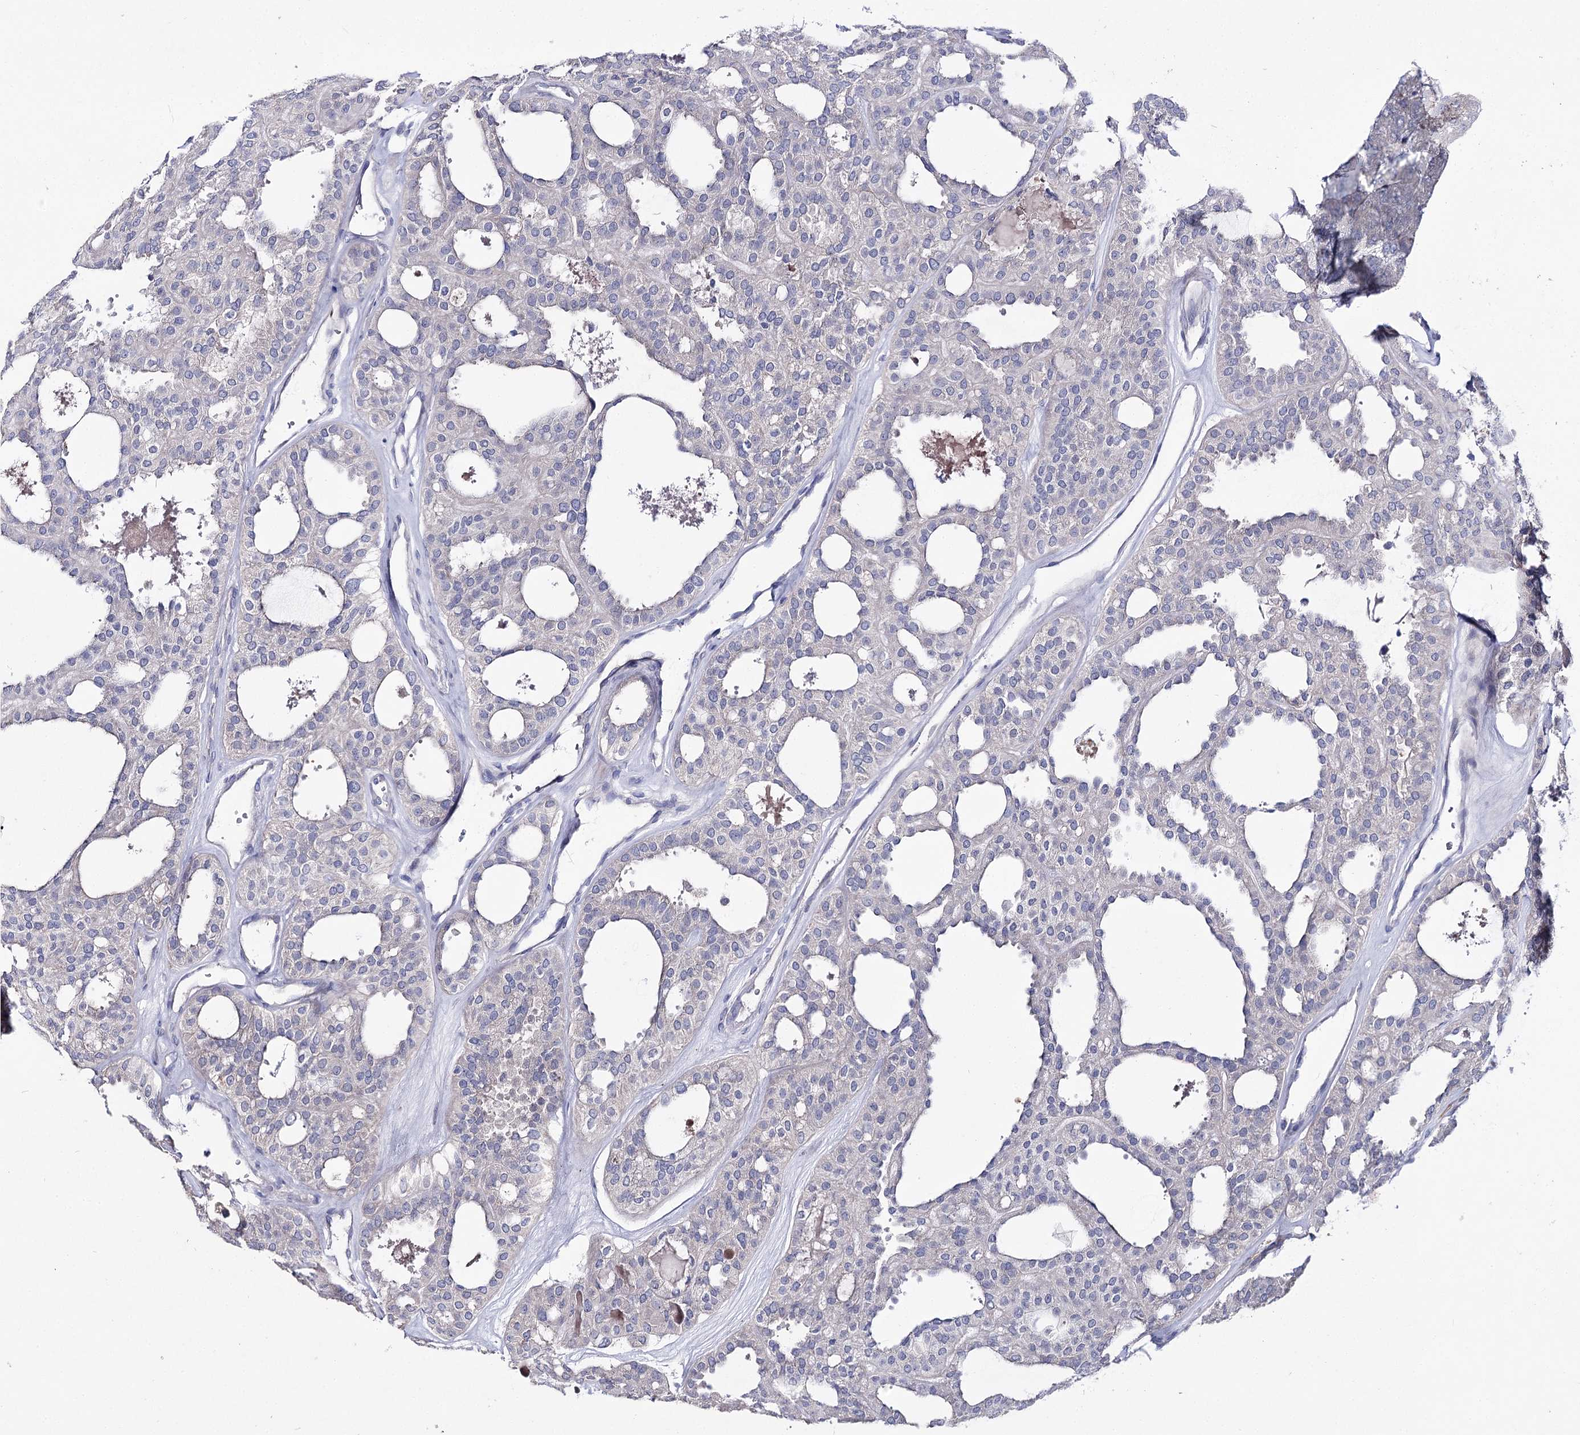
{"staining": {"intensity": "negative", "quantity": "none", "location": "none"}, "tissue": "thyroid cancer", "cell_type": "Tumor cells", "image_type": "cancer", "snomed": [{"axis": "morphology", "description": "Follicular adenoma carcinoma, NOS"}, {"axis": "topography", "description": "Thyroid gland"}], "caption": "The image shows no significant positivity in tumor cells of thyroid cancer (follicular adenoma carcinoma).", "gene": "NRAP", "patient": {"sex": "male", "age": 75}}